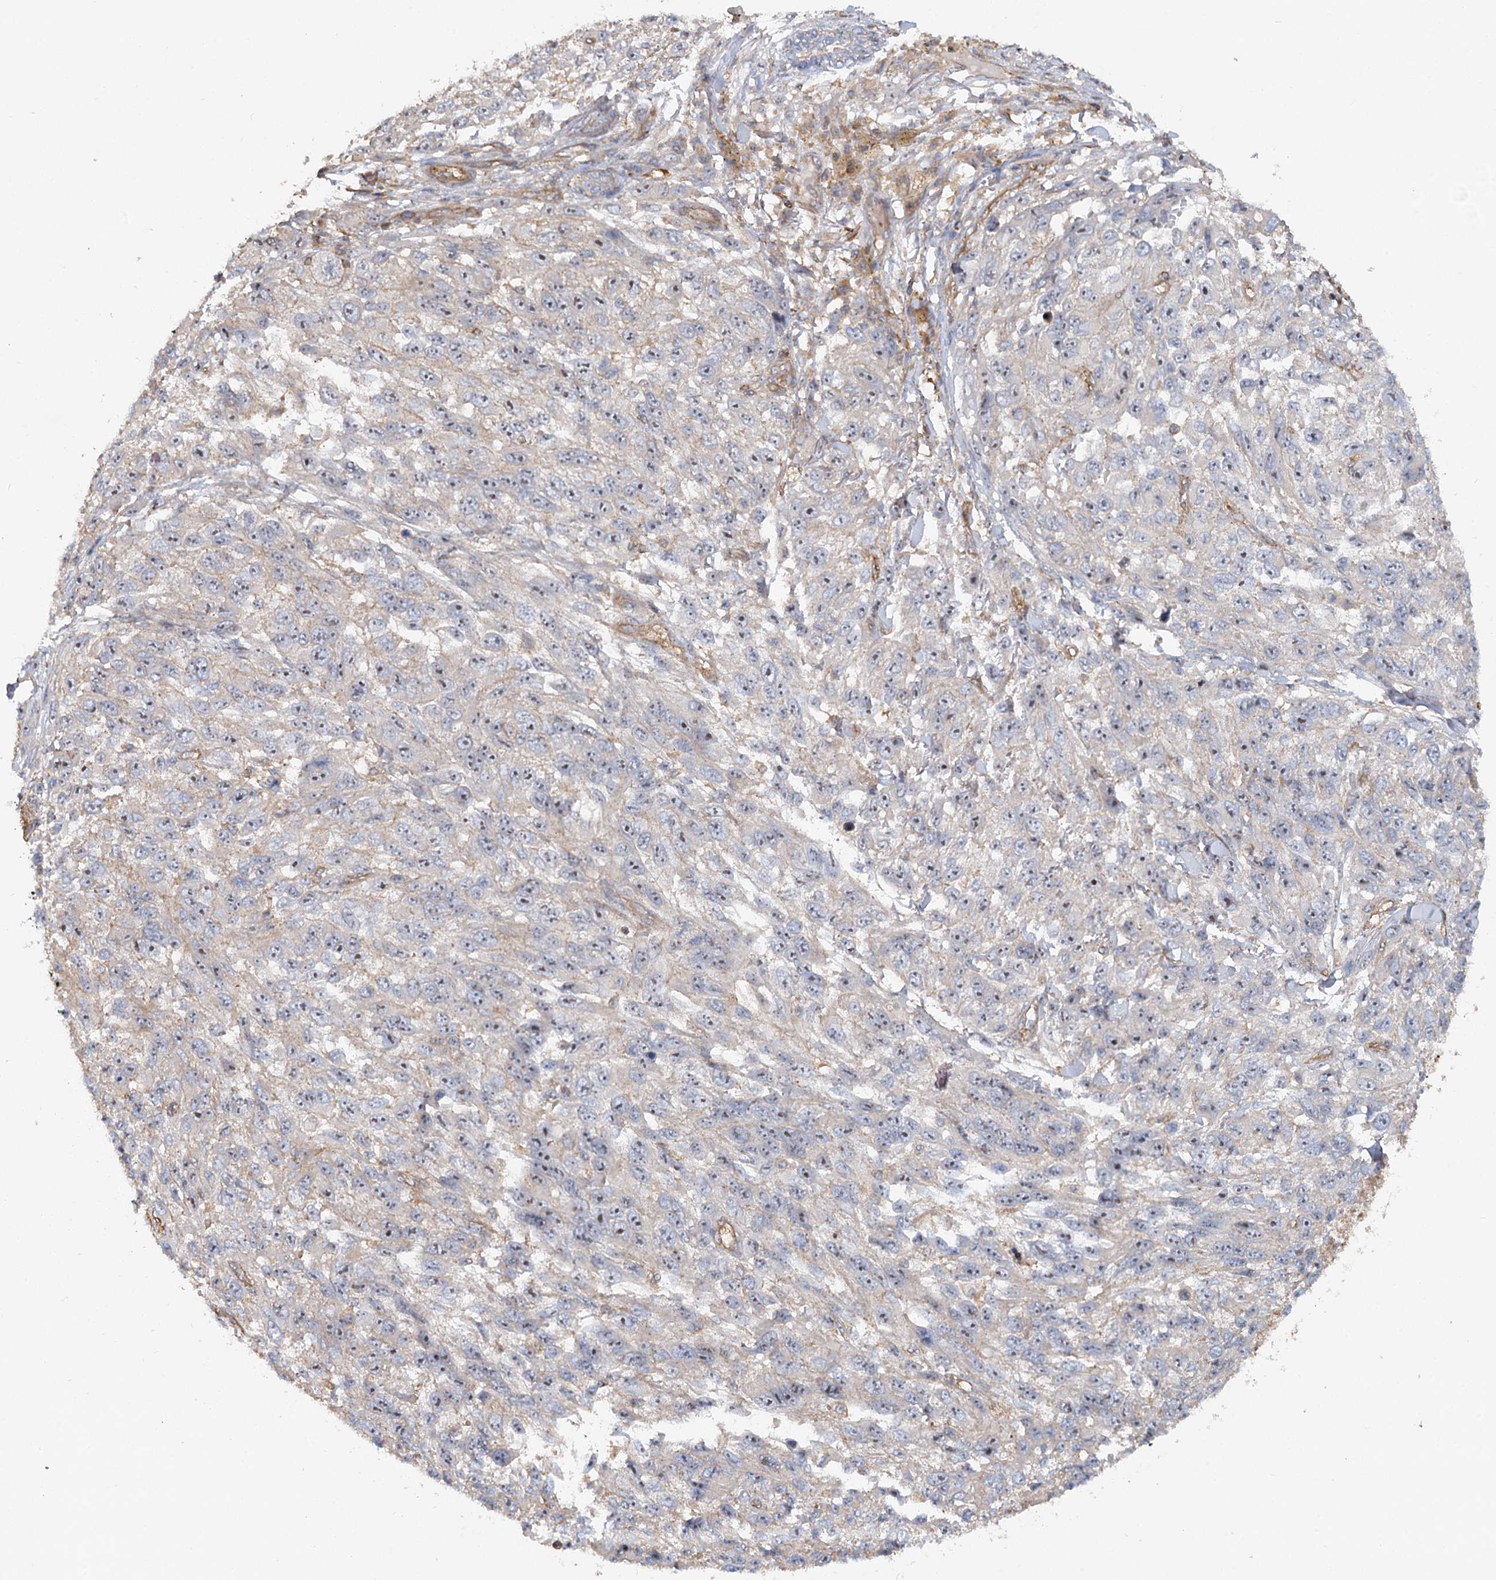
{"staining": {"intensity": "negative", "quantity": "none", "location": "none"}, "tissue": "melanoma", "cell_type": "Tumor cells", "image_type": "cancer", "snomed": [{"axis": "morphology", "description": "Malignant melanoma, NOS"}, {"axis": "topography", "description": "Skin"}], "caption": "Histopathology image shows no significant protein positivity in tumor cells of malignant melanoma. (DAB (3,3'-diaminobenzidine) immunohistochemistry (IHC), high magnification).", "gene": "WDR36", "patient": {"sex": "female", "age": 96}}